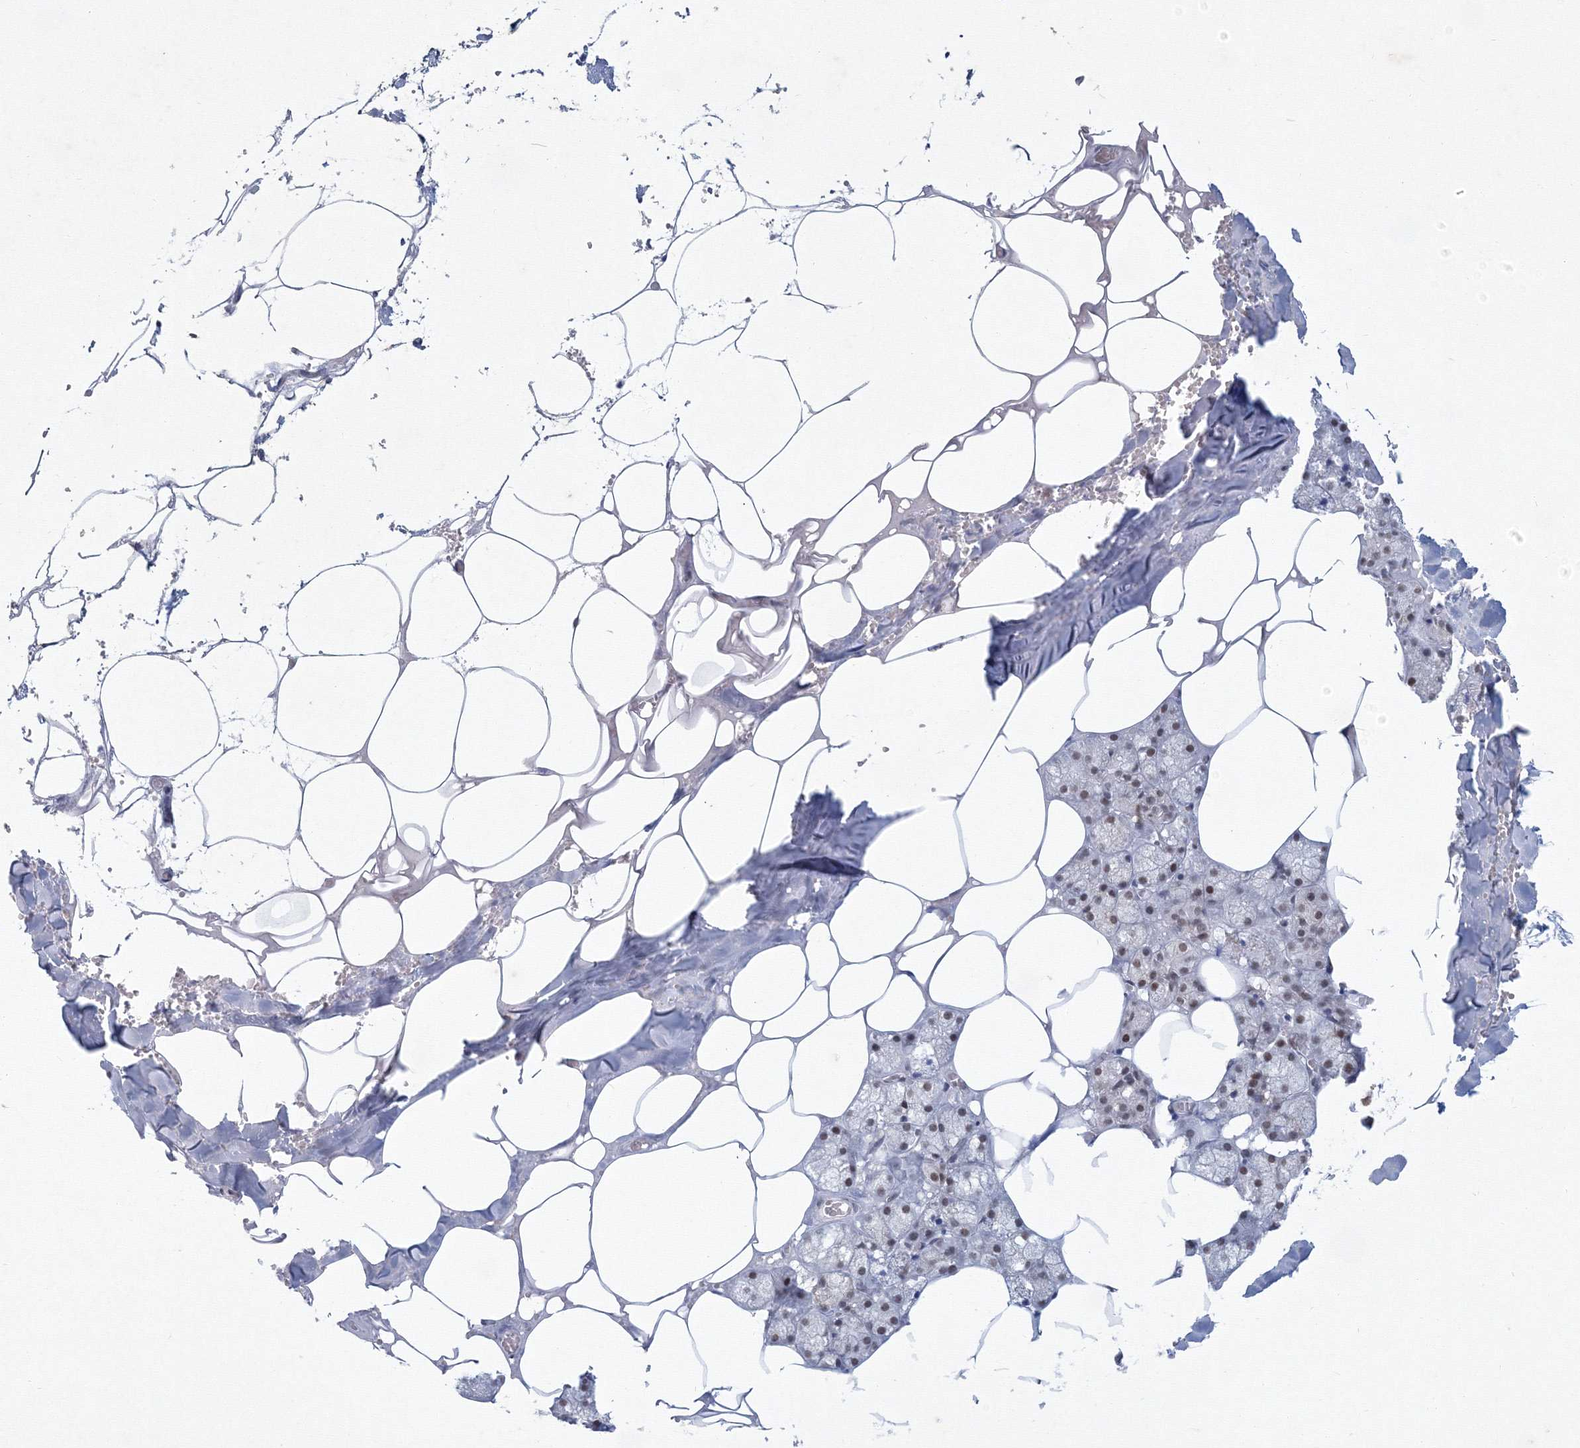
{"staining": {"intensity": "moderate", "quantity": "<25%", "location": "cytoplasmic/membranous,nuclear"}, "tissue": "salivary gland", "cell_type": "Glandular cells", "image_type": "normal", "snomed": [{"axis": "morphology", "description": "Normal tissue, NOS"}, {"axis": "topography", "description": "Salivary gland"}], "caption": "A brown stain shows moderate cytoplasmic/membranous,nuclear positivity of a protein in glandular cells of normal salivary gland.", "gene": "SF3B6", "patient": {"sex": "male", "age": 62}}